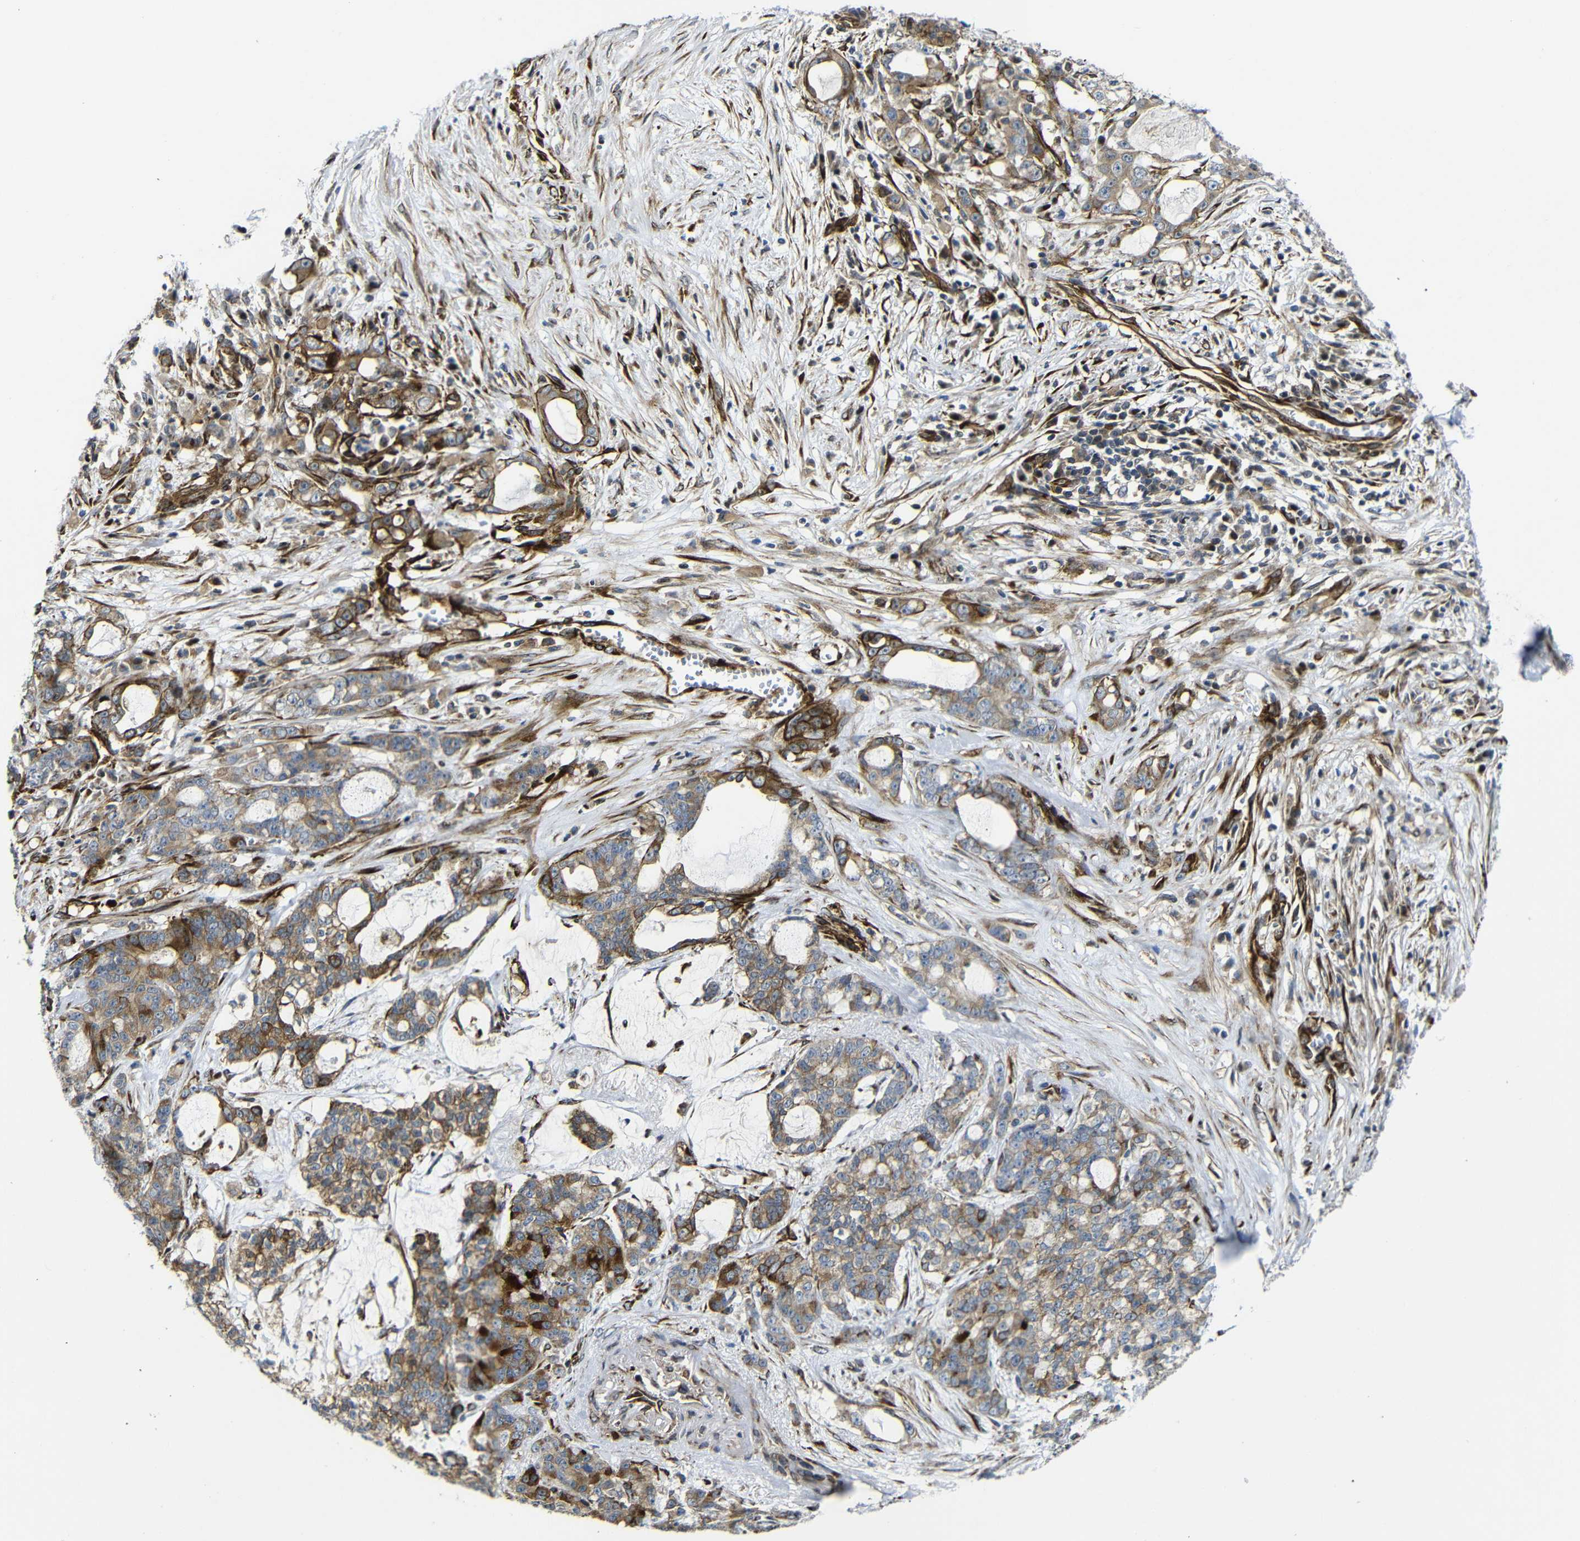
{"staining": {"intensity": "strong", "quantity": "<25%", "location": "cytoplasmic/membranous"}, "tissue": "pancreatic cancer", "cell_type": "Tumor cells", "image_type": "cancer", "snomed": [{"axis": "morphology", "description": "Adenocarcinoma, NOS"}, {"axis": "topography", "description": "Pancreas"}], "caption": "Pancreatic cancer (adenocarcinoma) was stained to show a protein in brown. There is medium levels of strong cytoplasmic/membranous staining in about <25% of tumor cells.", "gene": "PARP14", "patient": {"sex": "female", "age": 73}}